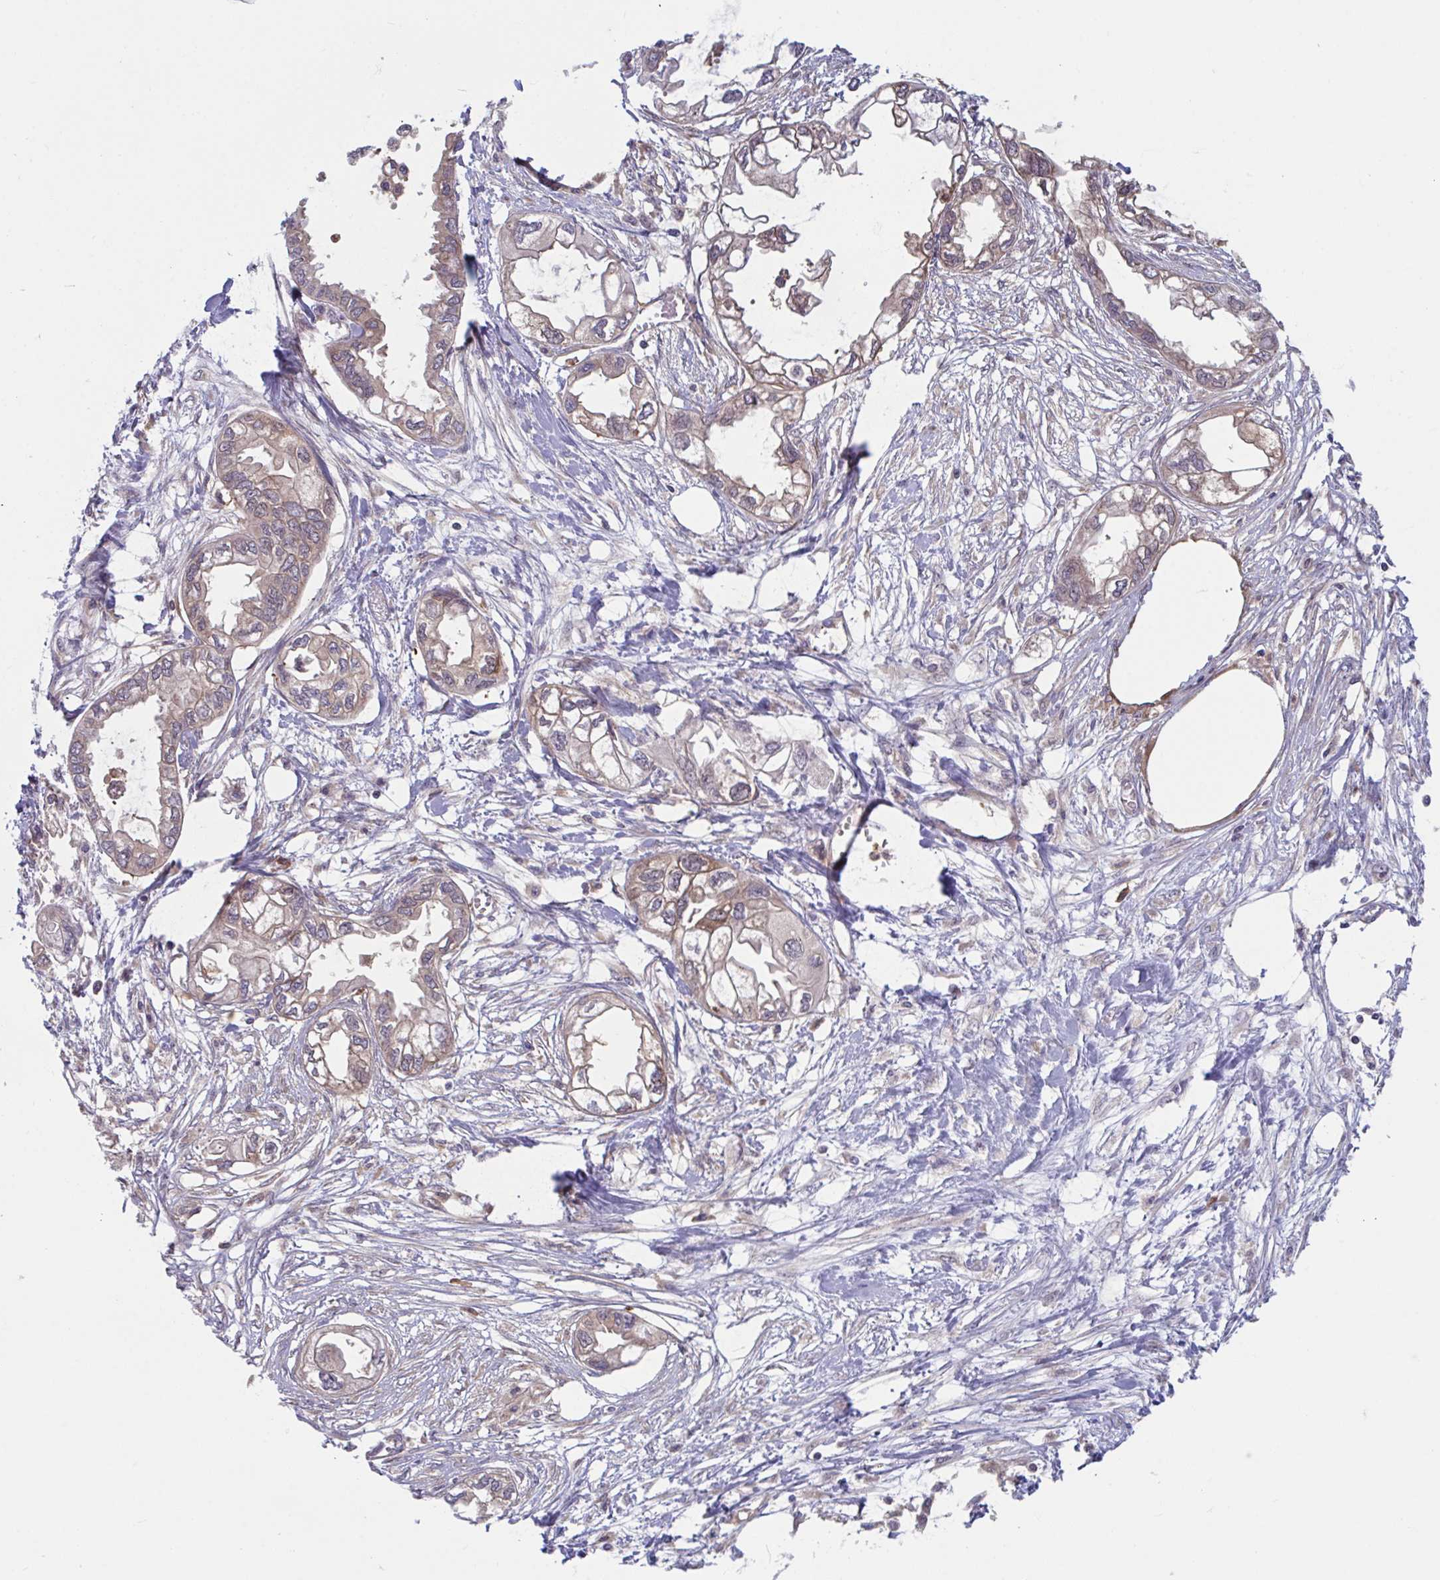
{"staining": {"intensity": "moderate", "quantity": ">75%", "location": "cytoplasmic/membranous,nuclear"}, "tissue": "endometrial cancer", "cell_type": "Tumor cells", "image_type": "cancer", "snomed": [{"axis": "morphology", "description": "Adenocarcinoma, NOS"}, {"axis": "morphology", "description": "Adenocarcinoma, metastatic, NOS"}, {"axis": "topography", "description": "Adipose tissue"}, {"axis": "topography", "description": "Endometrium"}], "caption": "There is medium levels of moderate cytoplasmic/membranous and nuclear expression in tumor cells of endometrial cancer (metastatic adenocarcinoma), as demonstrated by immunohistochemical staining (brown color).", "gene": "LMNTD2", "patient": {"sex": "female", "age": 67}}